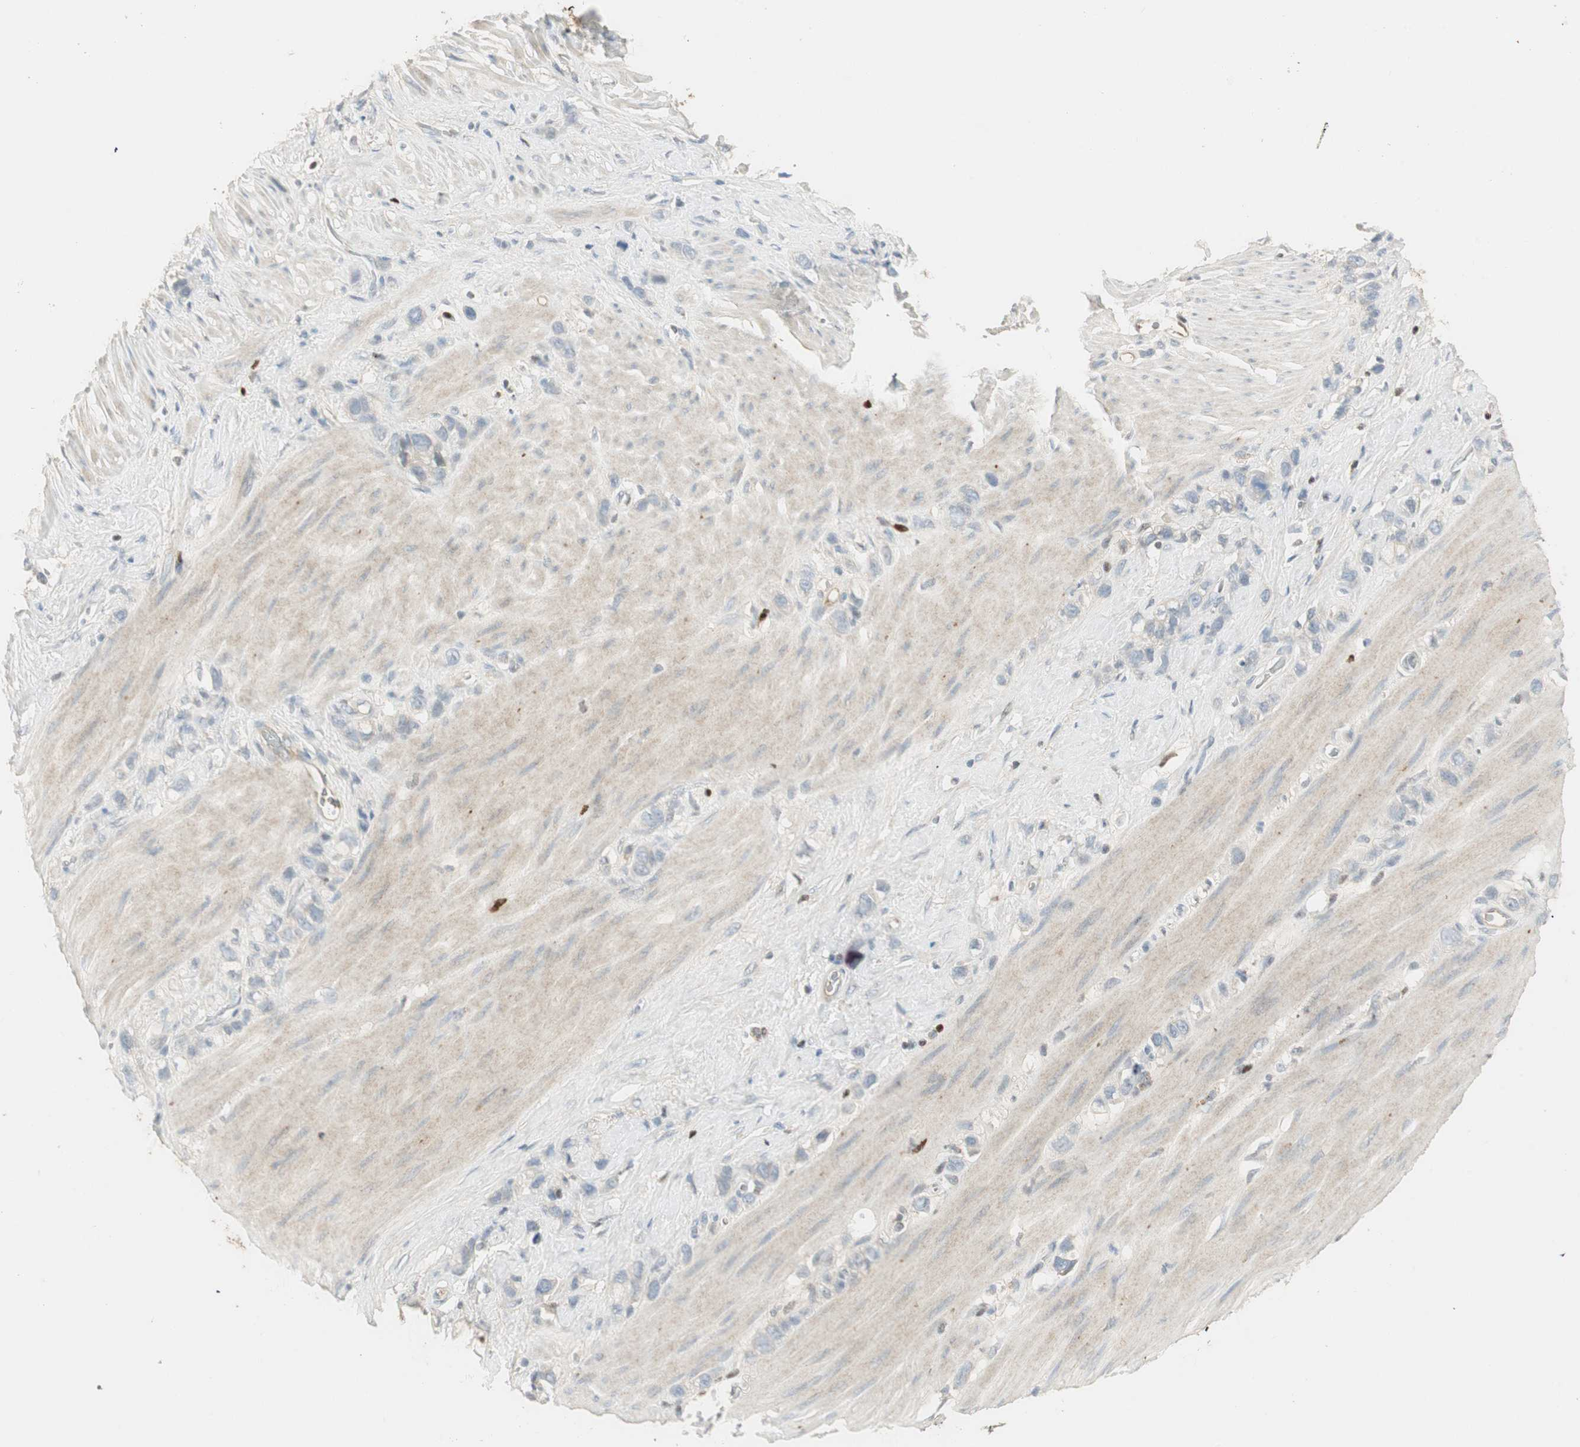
{"staining": {"intensity": "negative", "quantity": "none", "location": "none"}, "tissue": "stomach cancer", "cell_type": "Tumor cells", "image_type": "cancer", "snomed": [{"axis": "morphology", "description": "Normal tissue, NOS"}, {"axis": "morphology", "description": "Adenocarcinoma, NOS"}, {"axis": "morphology", "description": "Adenocarcinoma, High grade"}, {"axis": "topography", "description": "Stomach, upper"}, {"axis": "topography", "description": "Stomach"}], "caption": "Tumor cells are negative for protein expression in human stomach adenocarcinoma. Nuclei are stained in blue.", "gene": "RUNX2", "patient": {"sex": "female", "age": 65}}